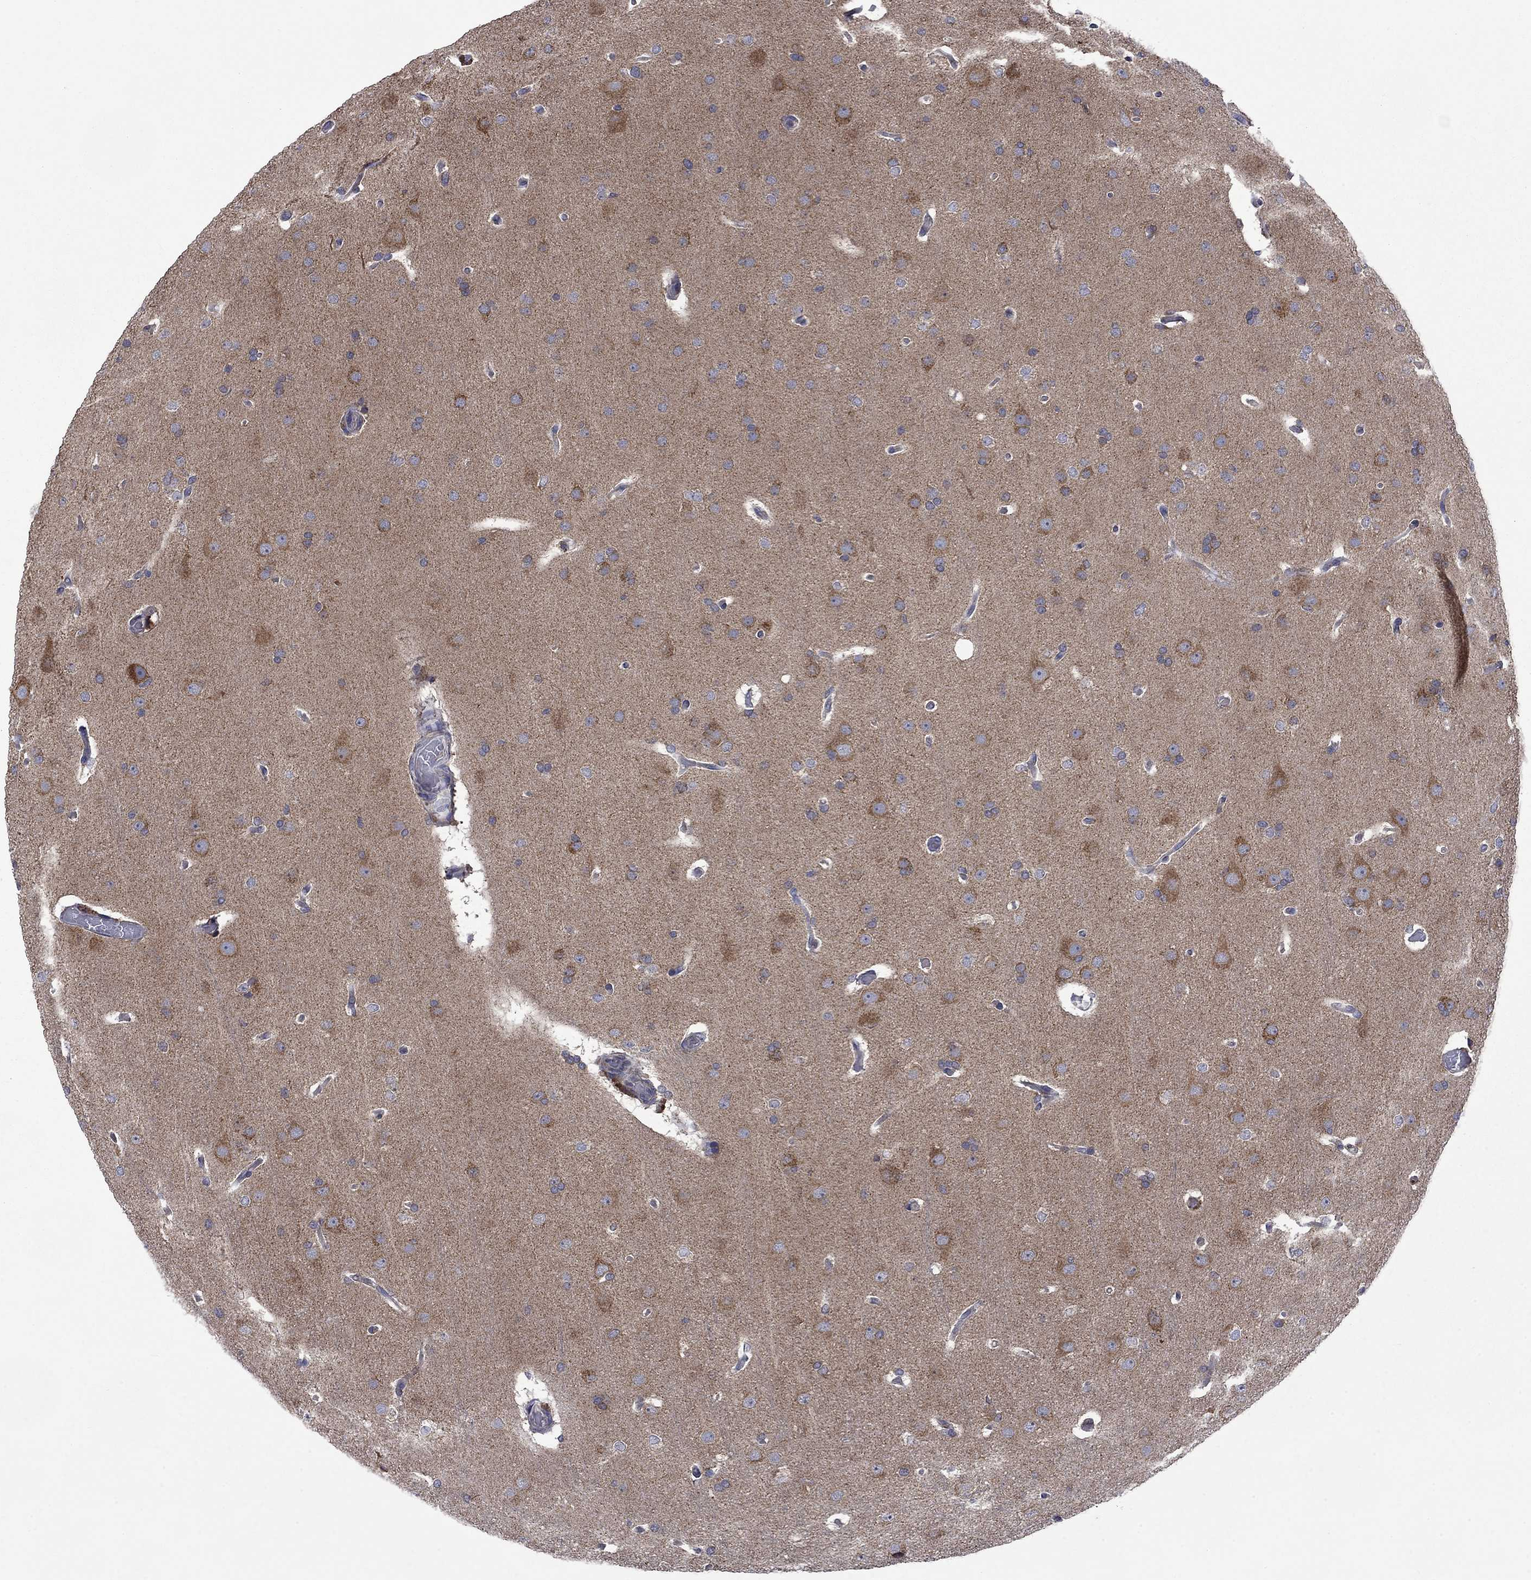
{"staining": {"intensity": "moderate", "quantity": "25%-75%", "location": "cytoplasmic/membranous"}, "tissue": "glioma", "cell_type": "Tumor cells", "image_type": "cancer", "snomed": [{"axis": "morphology", "description": "Glioma, malignant, Low grade"}, {"axis": "topography", "description": "Brain"}], "caption": "Immunohistochemical staining of human glioma reveals medium levels of moderate cytoplasmic/membranous expression in about 25%-75% of tumor cells.", "gene": "FURIN", "patient": {"sex": "male", "age": 41}}